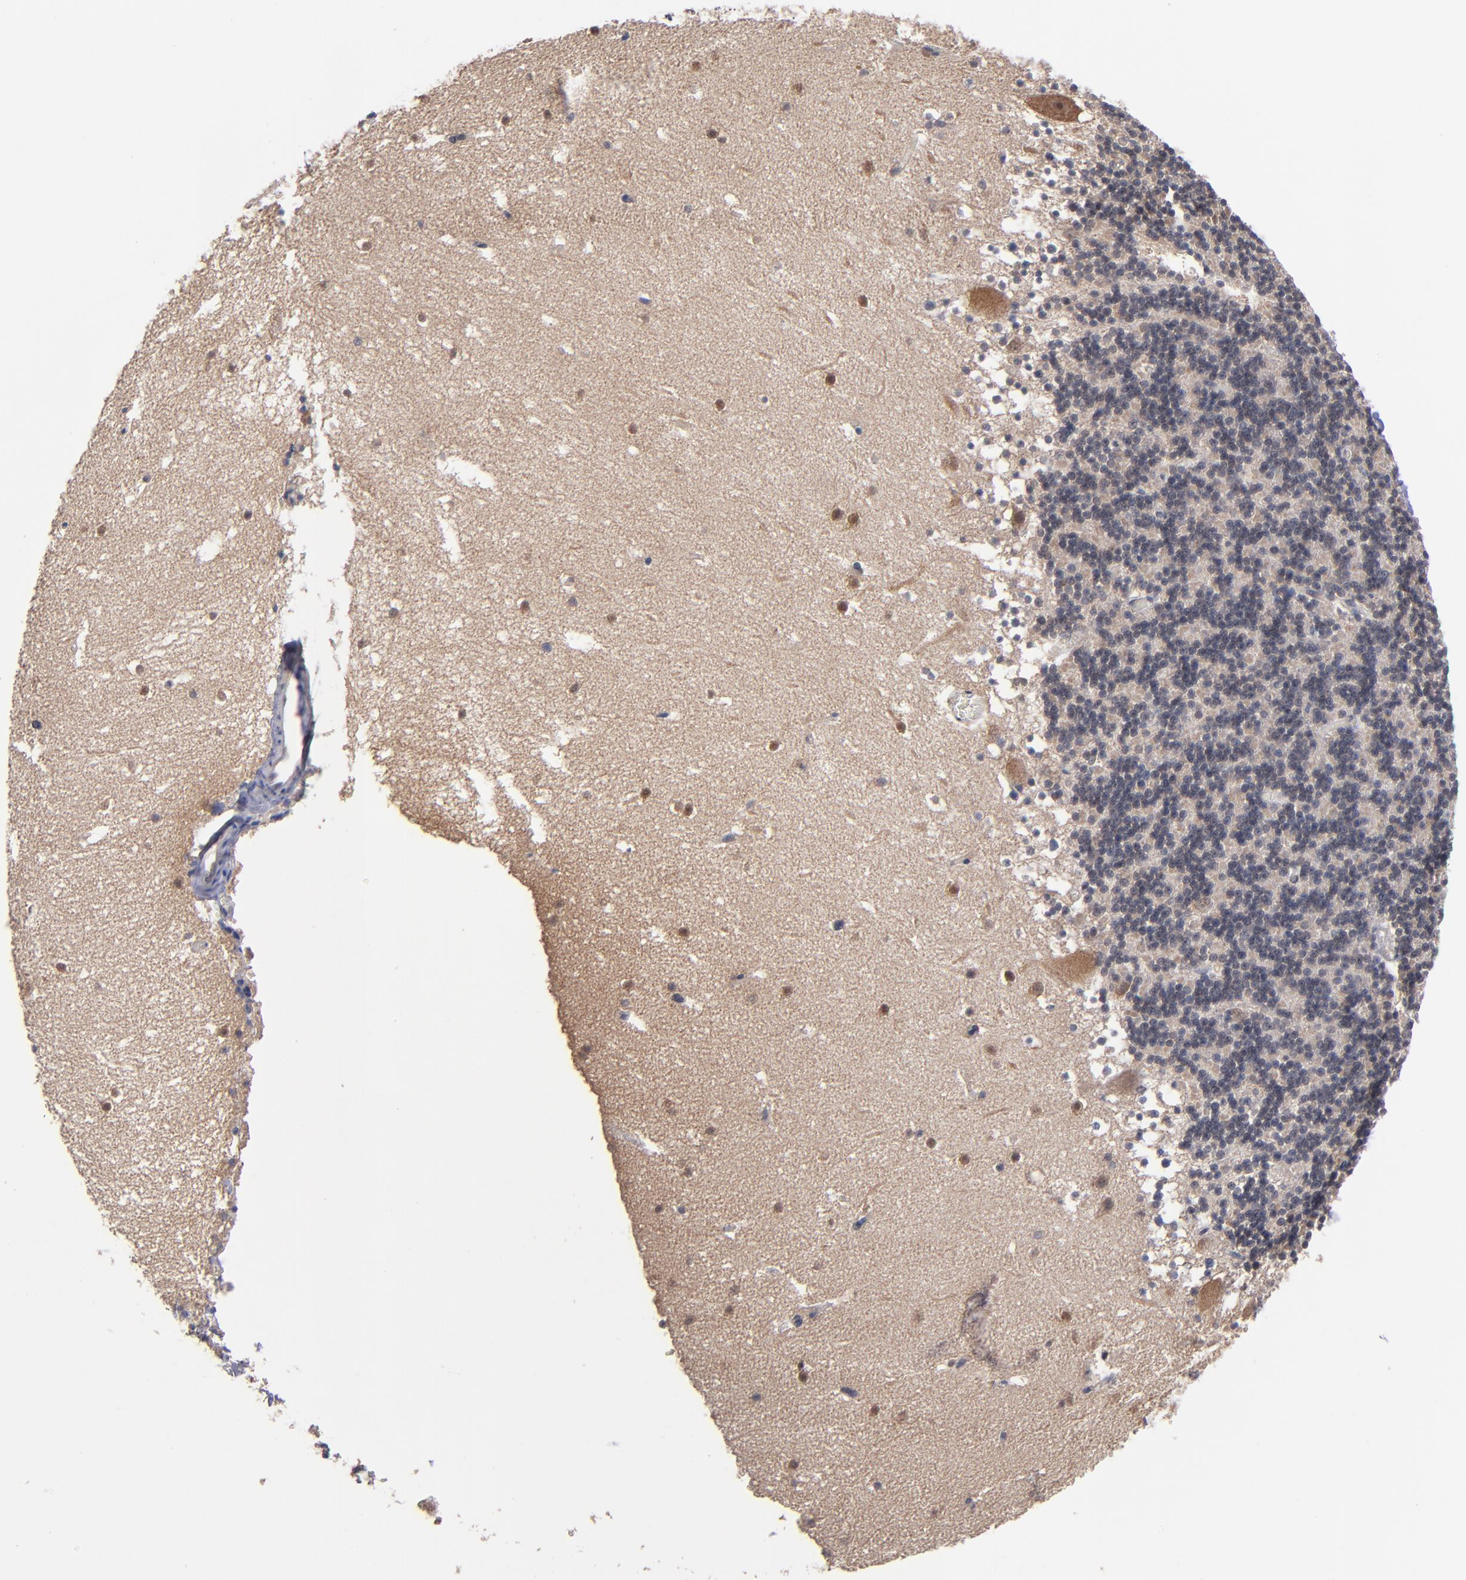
{"staining": {"intensity": "weak", "quantity": ">75%", "location": "cytoplasmic/membranous"}, "tissue": "cerebellum", "cell_type": "Cells in granular layer", "image_type": "normal", "snomed": [{"axis": "morphology", "description": "Normal tissue, NOS"}, {"axis": "topography", "description": "Cerebellum"}], "caption": "Immunohistochemistry staining of unremarkable cerebellum, which shows low levels of weak cytoplasmic/membranous positivity in approximately >75% of cells in granular layer indicating weak cytoplasmic/membranous protein positivity. The staining was performed using DAB (3,3'-diaminobenzidine) (brown) for protein detection and nuclei were counterstained in hematoxylin (blue).", "gene": "ALG13", "patient": {"sex": "male", "age": 45}}